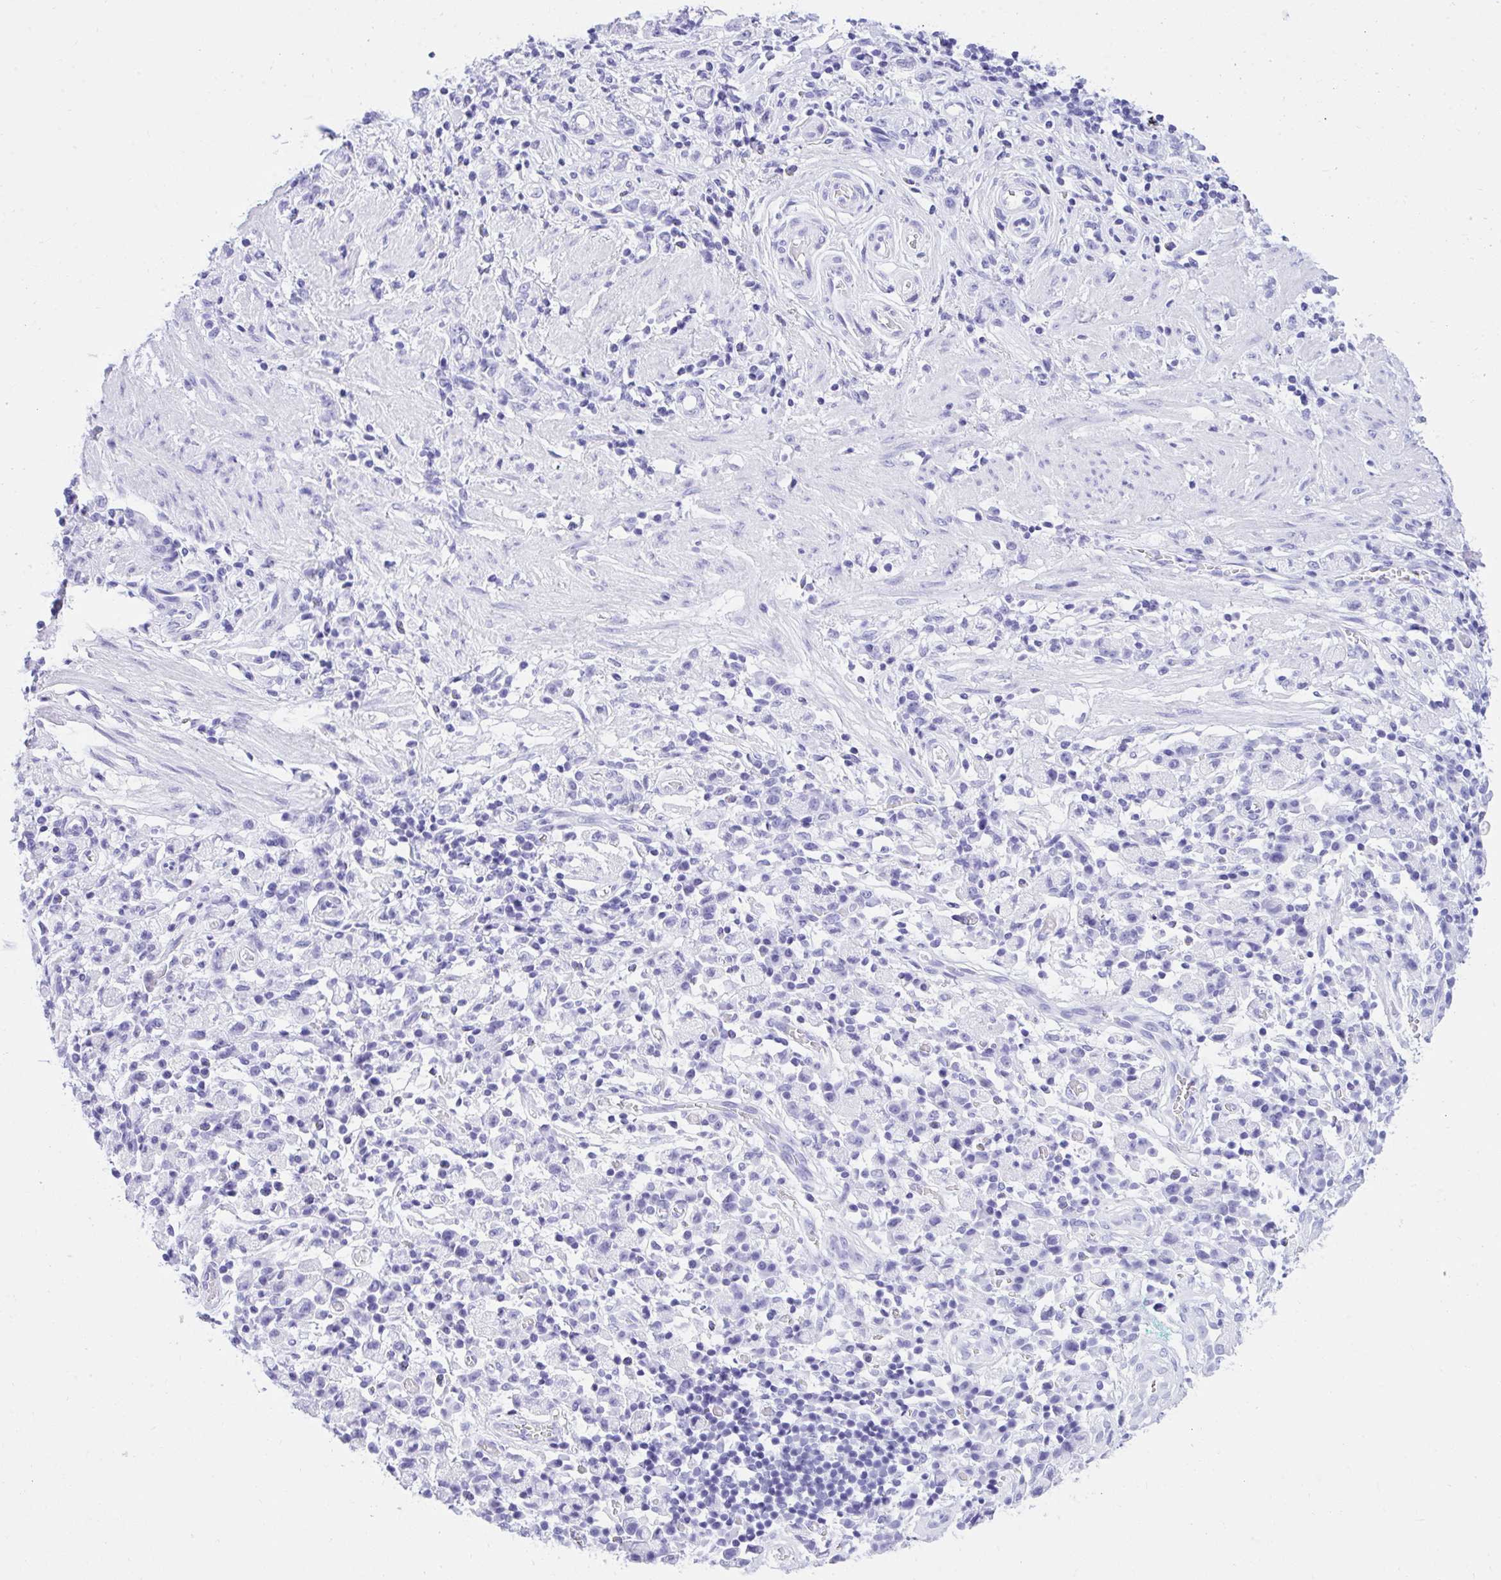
{"staining": {"intensity": "negative", "quantity": "none", "location": "none"}, "tissue": "stomach cancer", "cell_type": "Tumor cells", "image_type": "cancer", "snomed": [{"axis": "morphology", "description": "Adenocarcinoma, NOS"}, {"axis": "topography", "description": "Stomach"}], "caption": "Immunohistochemical staining of adenocarcinoma (stomach) displays no significant staining in tumor cells.", "gene": "TLN2", "patient": {"sex": "male", "age": 77}}